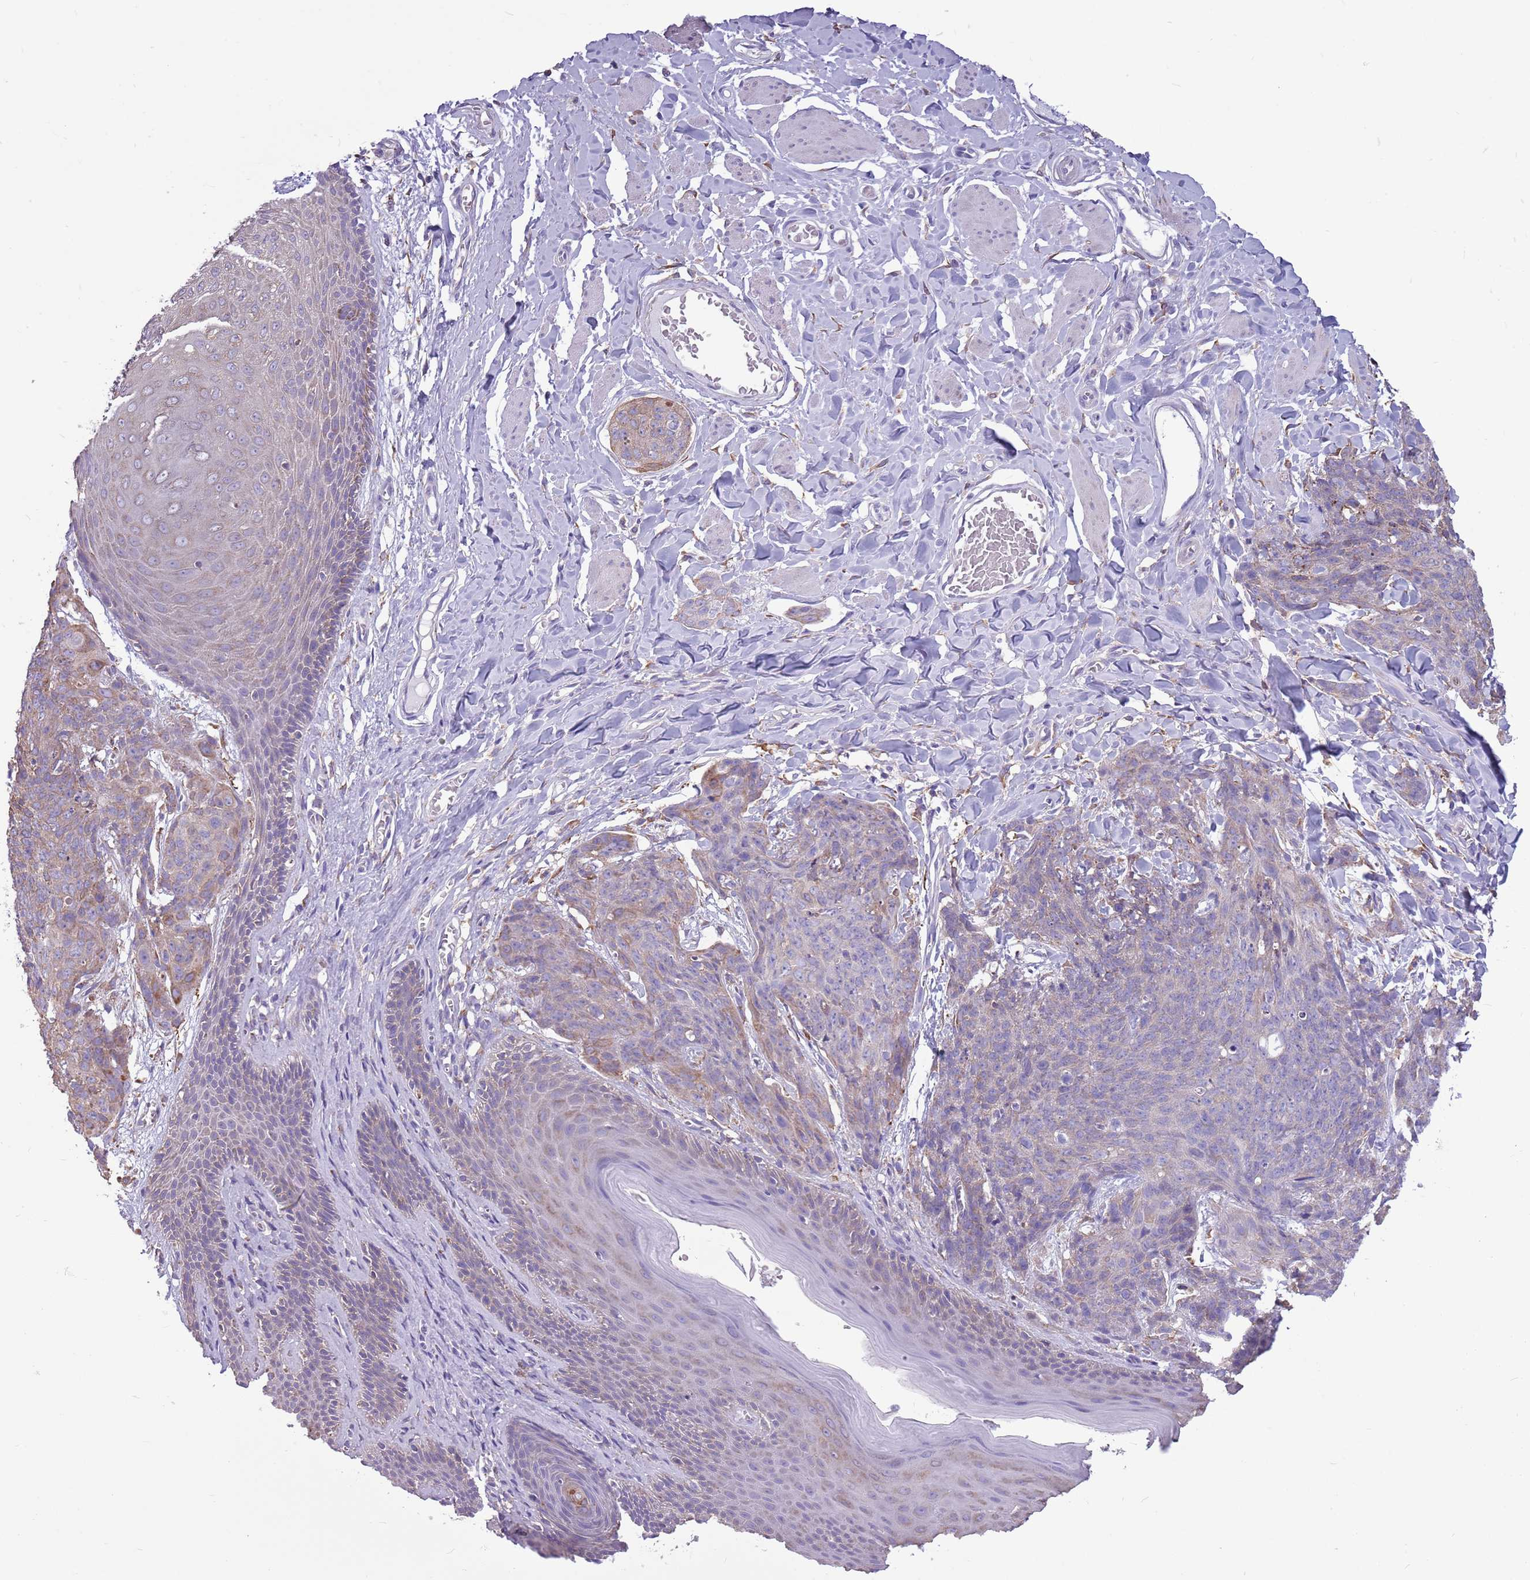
{"staining": {"intensity": "weak", "quantity": "<25%", "location": "cytoplasmic/membranous"}, "tissue": "skin cancer", "cell_type": "Tumor cells", "image_type": "cancer", "snomed": [{"axis": "morphology", "description": "Squamous cell carcinoma, NOS"}, {"axis": "topography", "description": "Skin"}, {"axis": "topography", "description": "Vulva"}], "caption": "A histopathology image of human squamous cell carcinoma (skin) is negative for staining in tumor cells.", "gene": "KCTD19", "patient": {"sex": "female", "age": 85}}